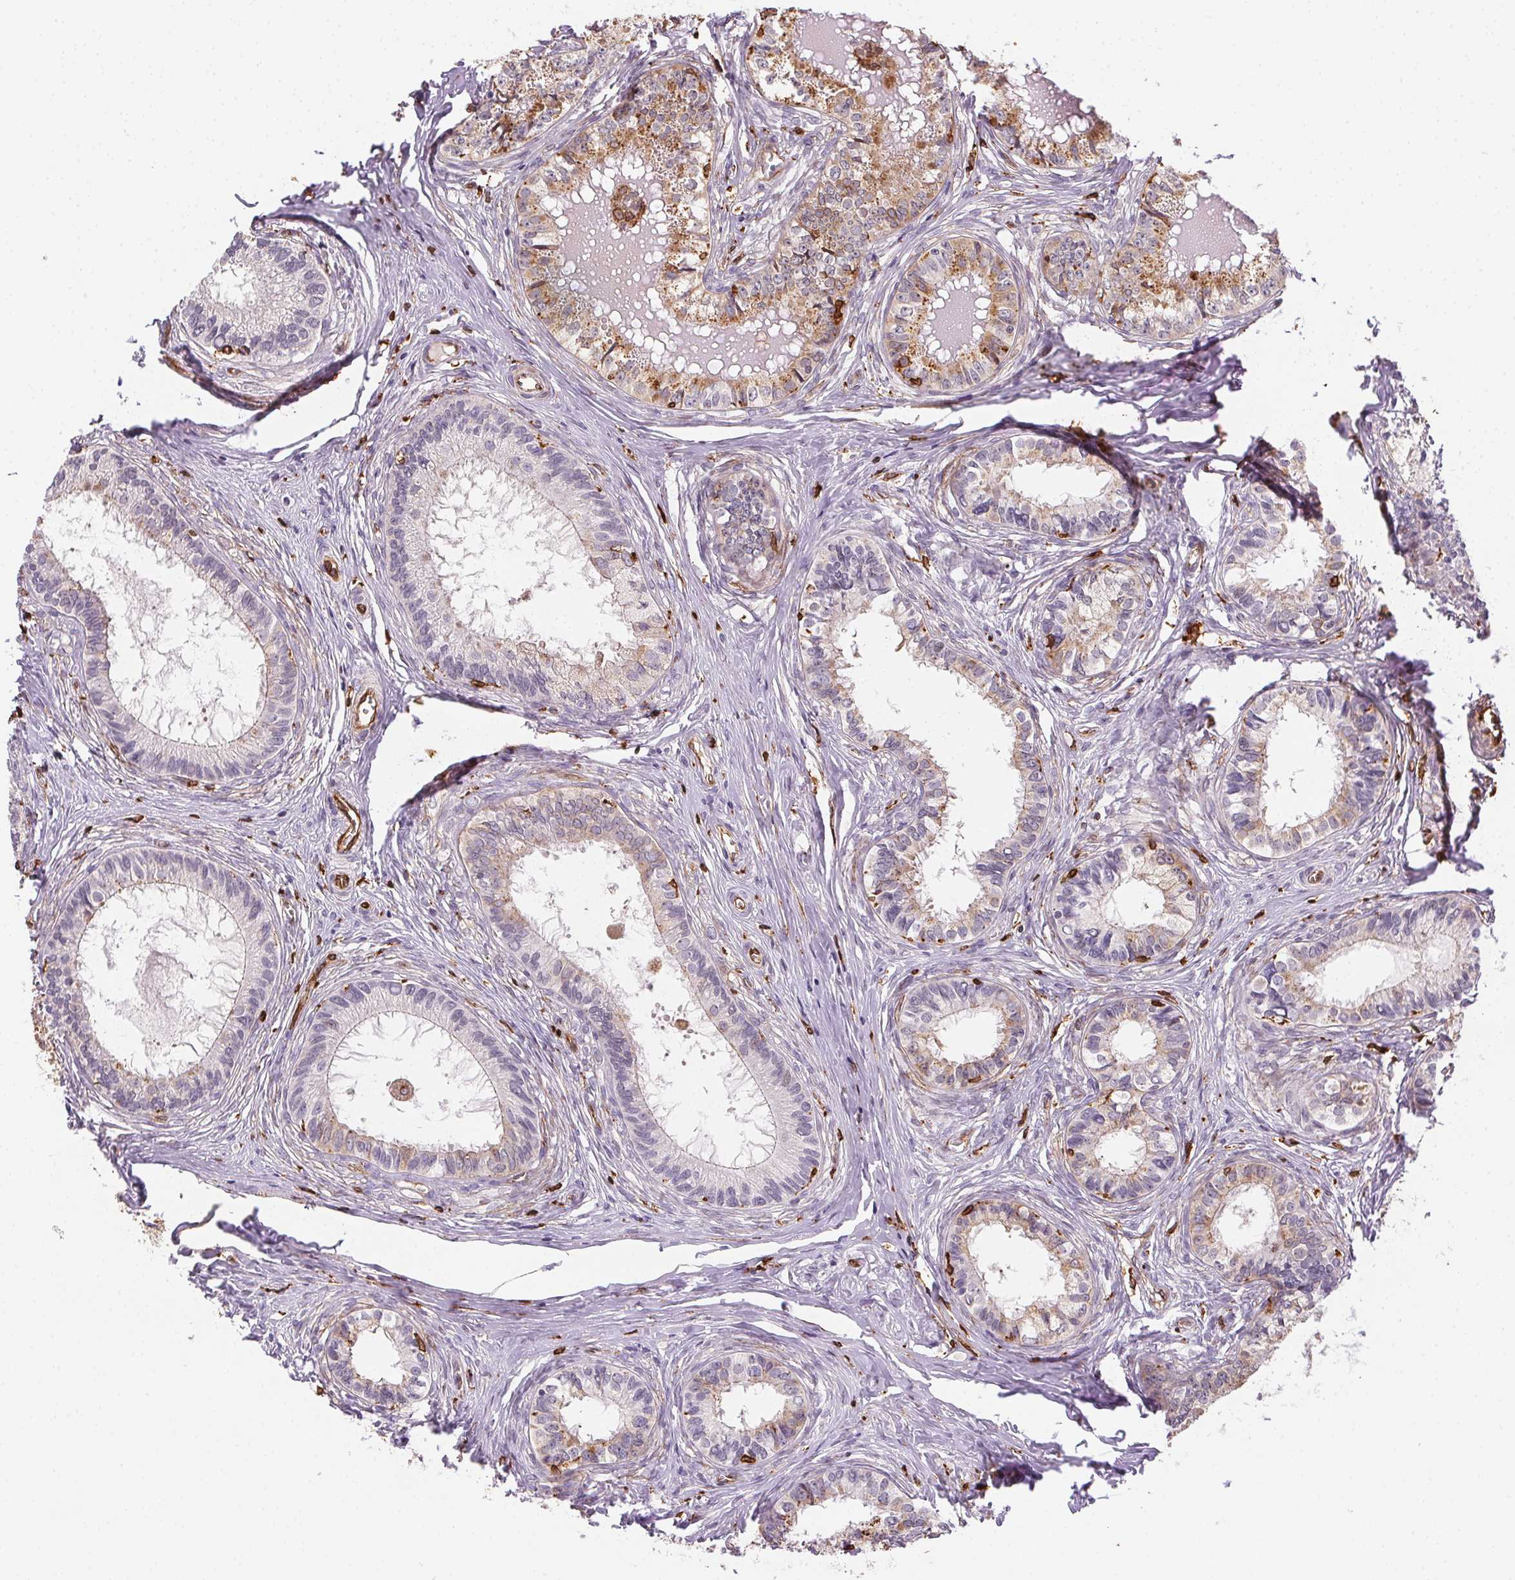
{"staining": {"intensity": "moderate", "quantity": "25%-75%", "location": "cytoplasmic/membranous"}, "tissue": "epididymis", "cell_type": "Glandular cells", "image_type": "normal", "snomed": [{"axis": "morphology", "description": "Normal tissue, NOS"}, {"axis": "topography", "description": "Epididymis"}], "caption": "Immunohistochemistry (IHC) staining of normal epididymis, which demonstrates medium levels of moderate cytoplasmic/membranous positivity in about 25%-75% of glandular cells indicating moderate cytoplasmic/membranous protein staining. The staining was performed using DAB (3,3'-diaminobenzidine) (brown) for protein detection and nuclei were counterstained in hematoxylin (blue).", "gene": "RNASET2", "patient": {"sex": "male", "age": 34}}